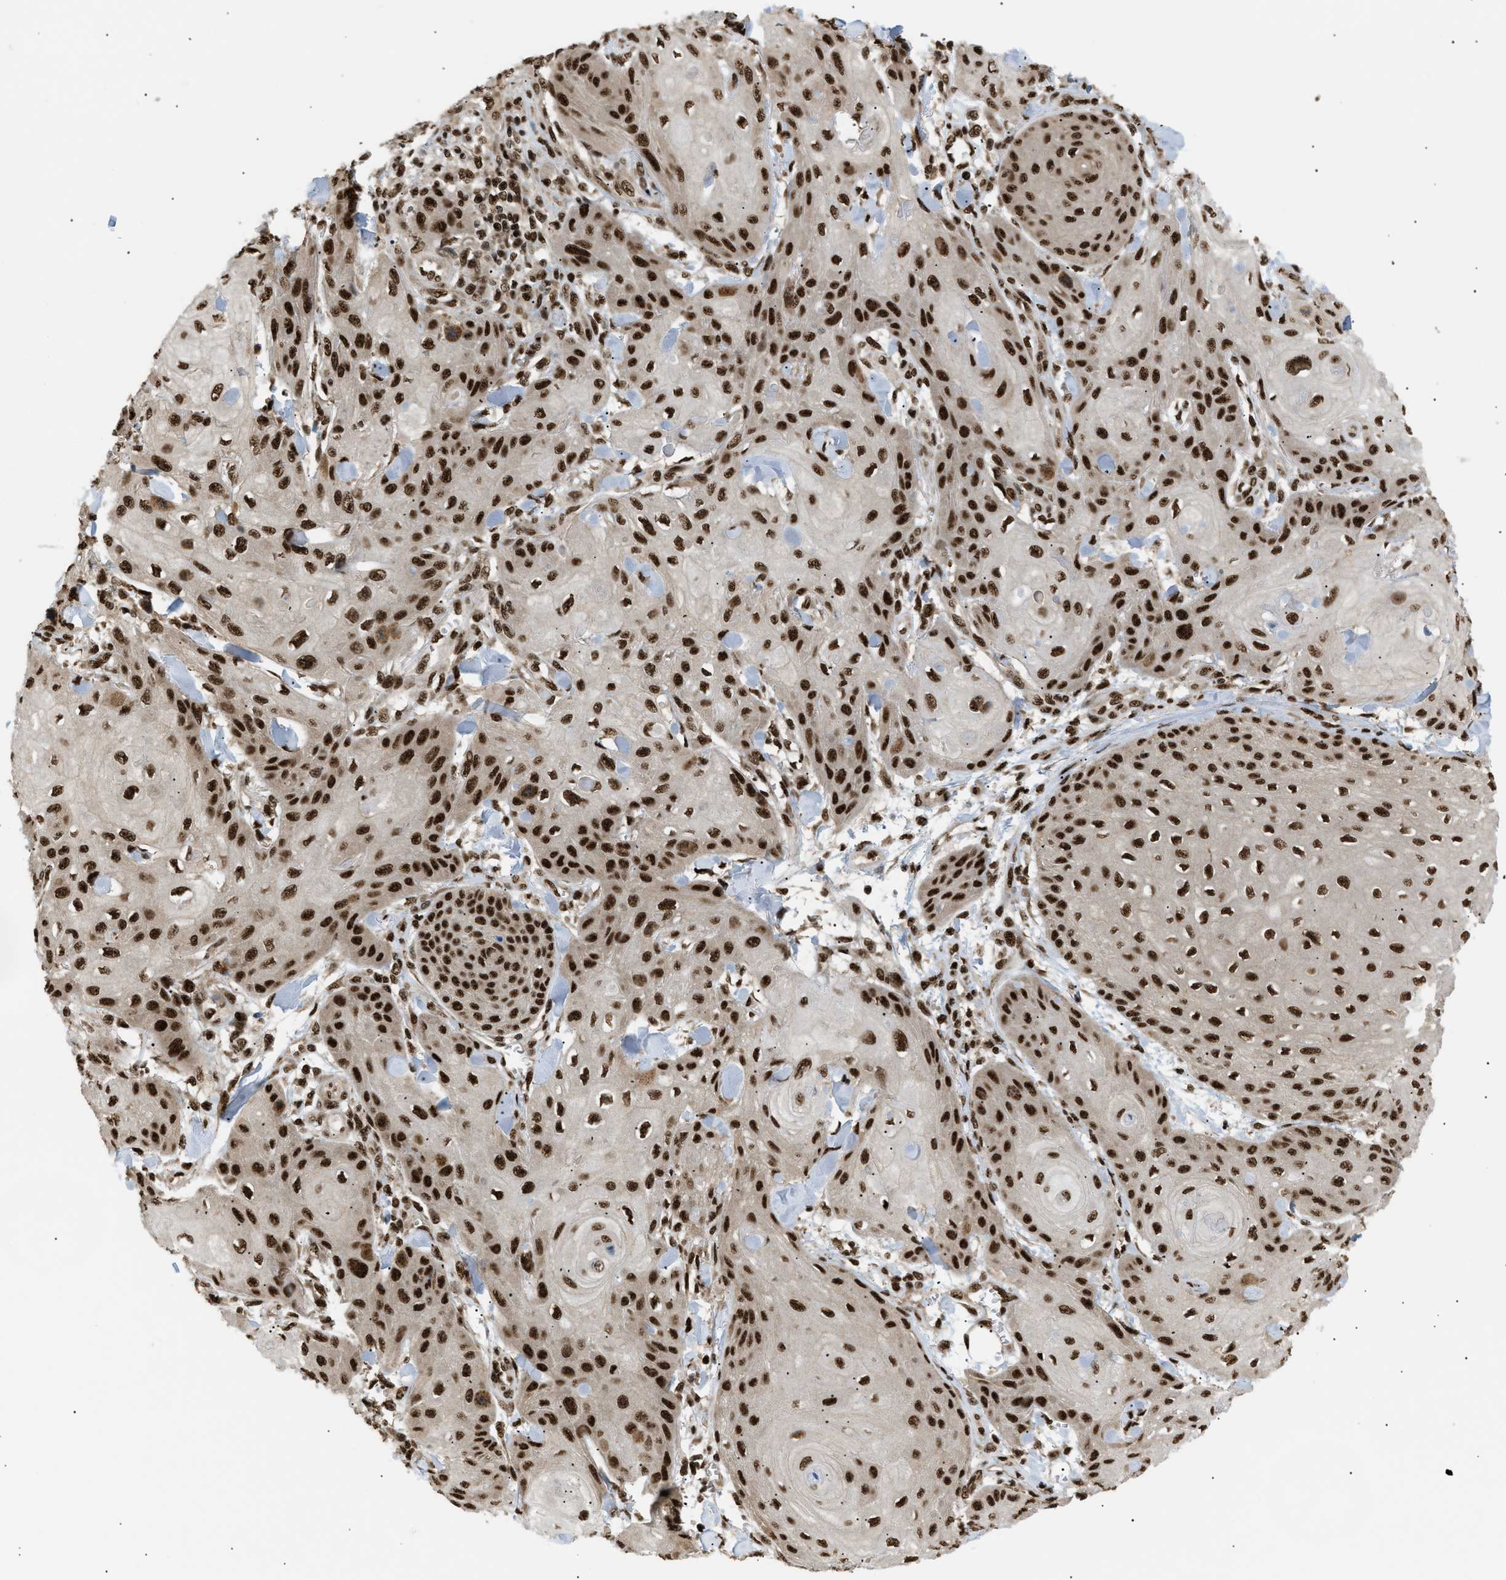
{"staining": {"intensity": "strong", "quantity": ">75%", "location": "nuclear"}, "tissue": "skin cancer", "cell_type": "Tumor cells", "image_type": "cancer", "snomed": [{"axis": "morphology", "description": "Squamous cell carcinoma, NOS"}, {"axis": "topography", "description": "Skin"}], "caption": "Skin cancer tissue reveals strong nuclear positivity in approximately >75% of tumor cells, visualized by immunohistochemistry.", "gene": "RBM5", "patient": {"sex": "male", "age": 74}}